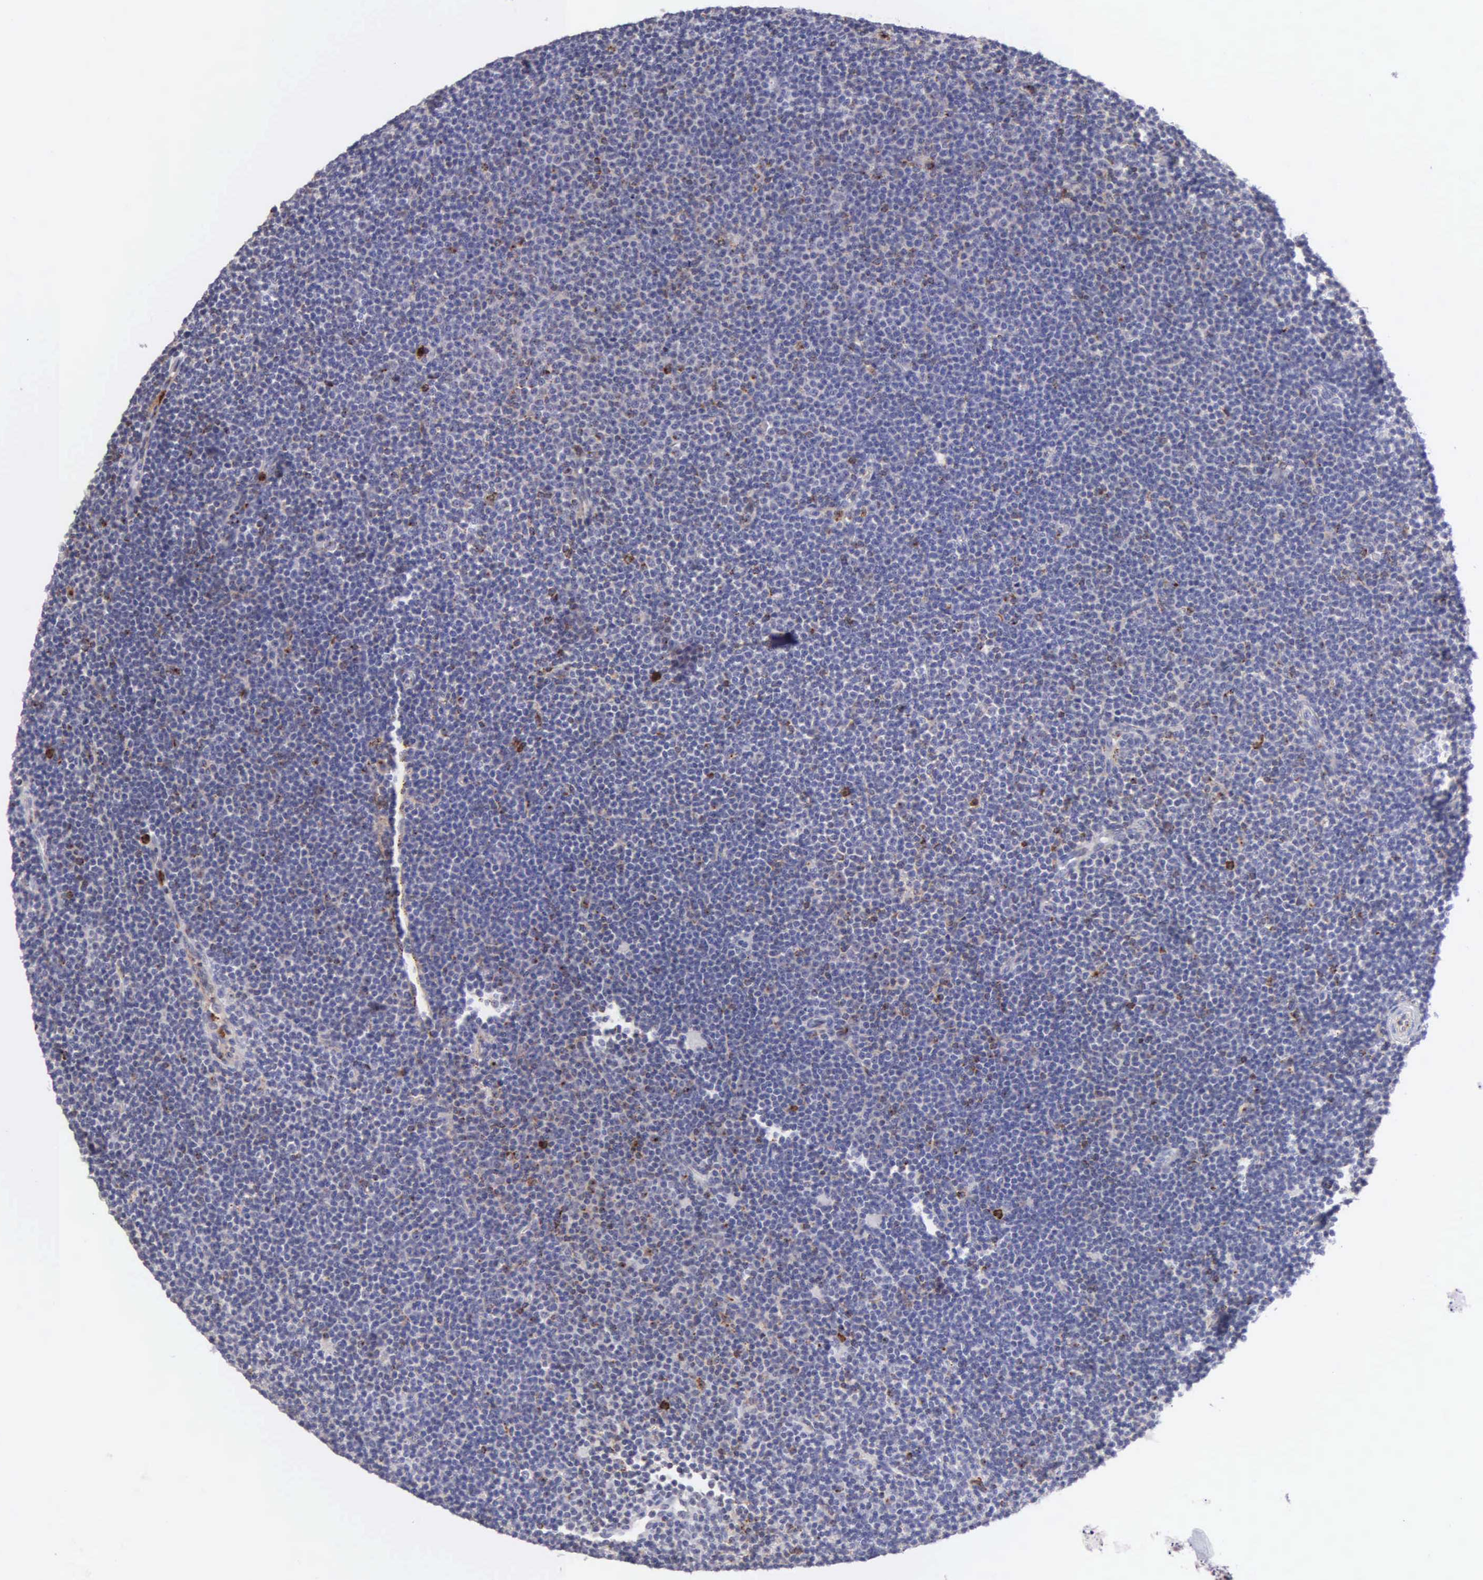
{"staining": {"intensity": "negative", "quantity": "none", "location": "none"}, "tissue": "lymphoma", "cell_type": "Tumor cells", "image_type": "cancer", "snomed": [{"axis": "morphology", "description": "Malignant lymphoma, non-Hodgkin's type, Low grade"}, {"axis": "topography", "description": "Lymph node"}], "caption": "High magnification brightfield microscopy of low-grade malignant lymphoma, non-Hodgkin's type stained with DAB (brown) and counterstained with hematoxylin (blue): tumor cells show no significant positivity.", "gene": "SRGN", "patient": {"sex": "female", "age": 69}}